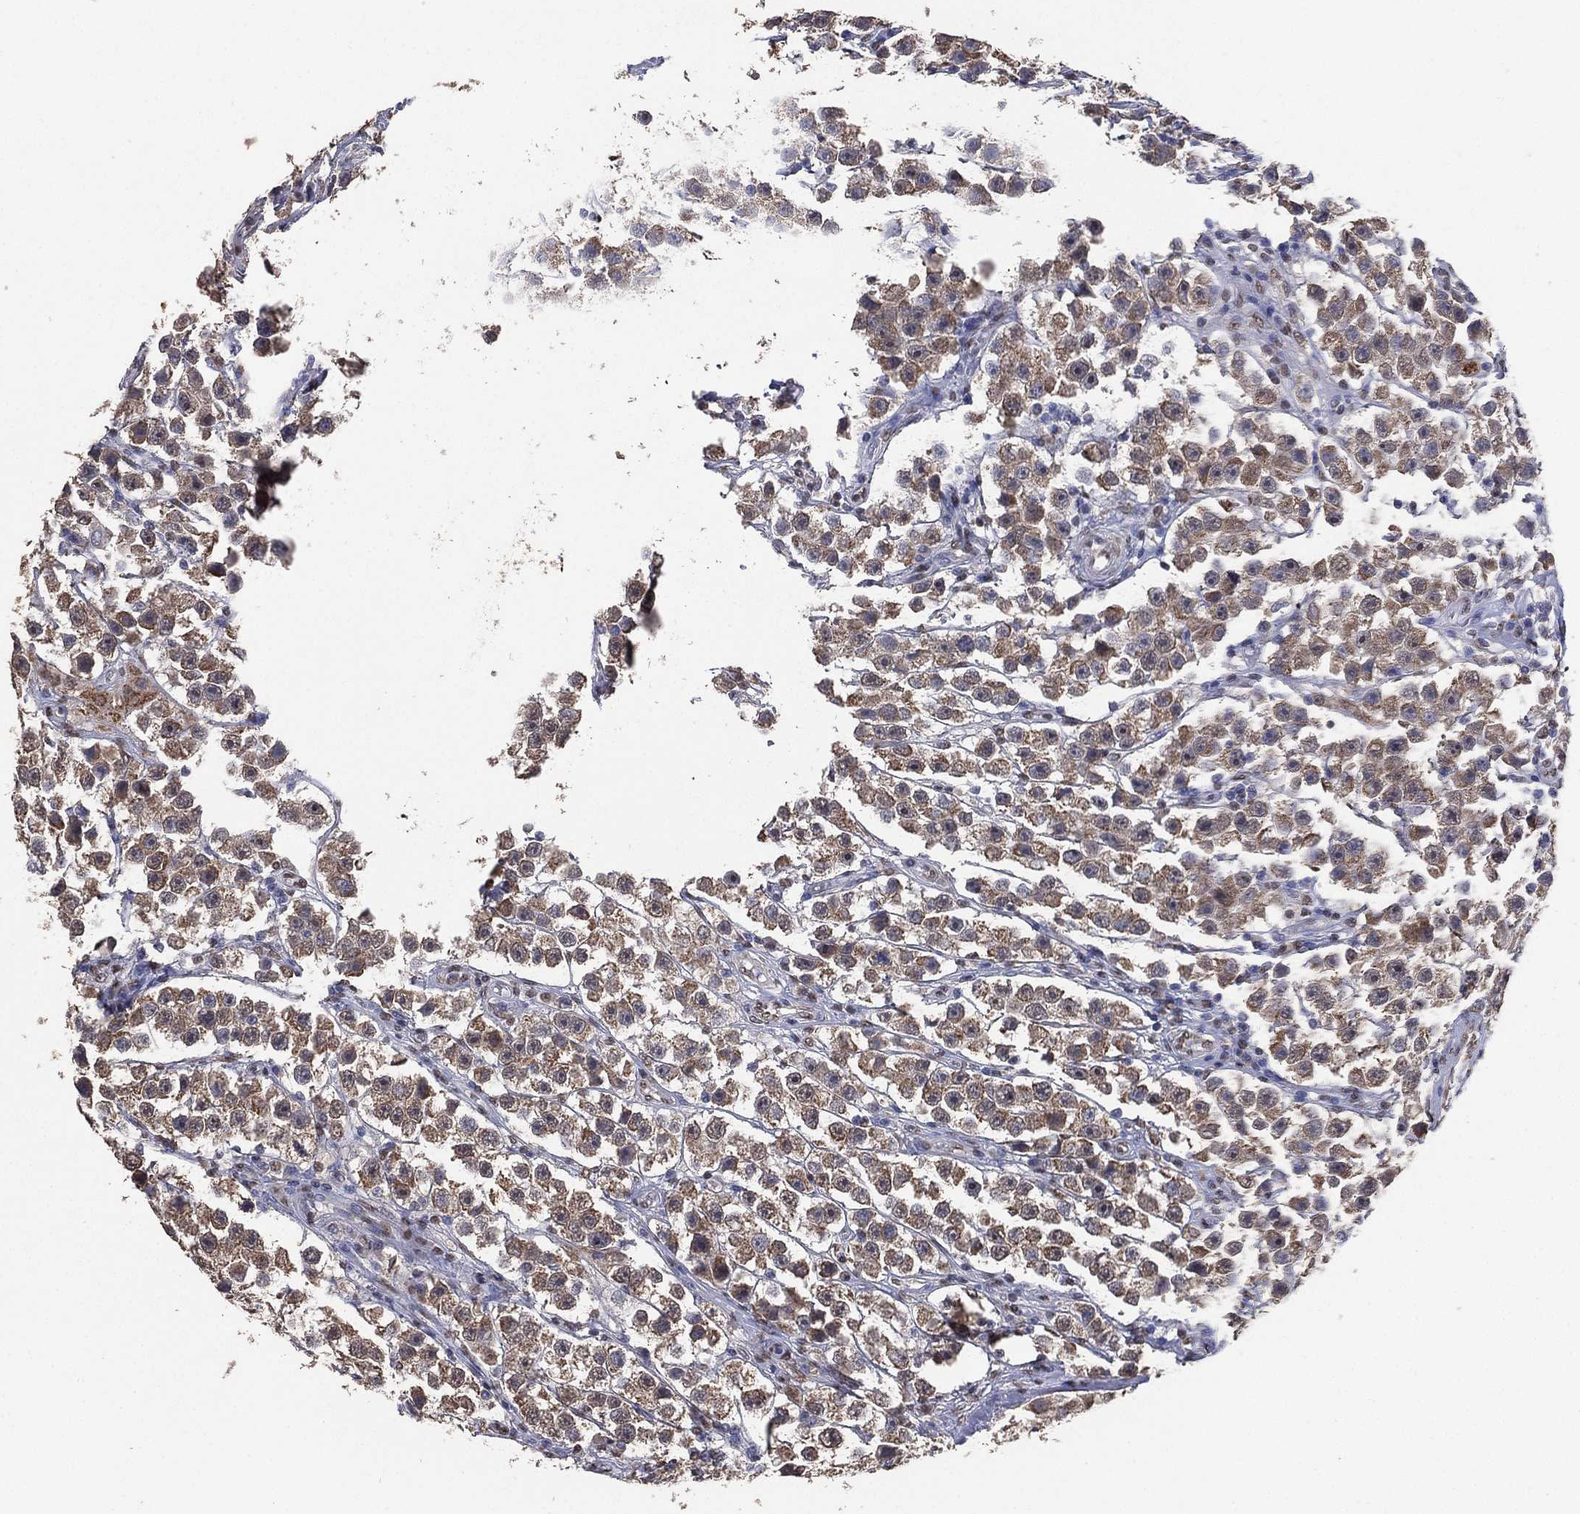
{"staining": {"intensity": "moderate", "quantity": ">75%", "location": "cytoplasmic/membranous"}, "tissue": "testis cancer", "cell_type": "Tumor cells", "image_type": "cancer", "snomed": [{"axis": "morphology", "description": "Seminoma, NOS"}, {"axis": "topography", "description": "Testis"}], "caption": "Protein expression analysis of human testis cancer reveals moderate cytoplasmic/membranous staining in about >75% of tumor cells.", "gene": "ALDH7A1", "patient": {"sex": "male", "age": 45}}